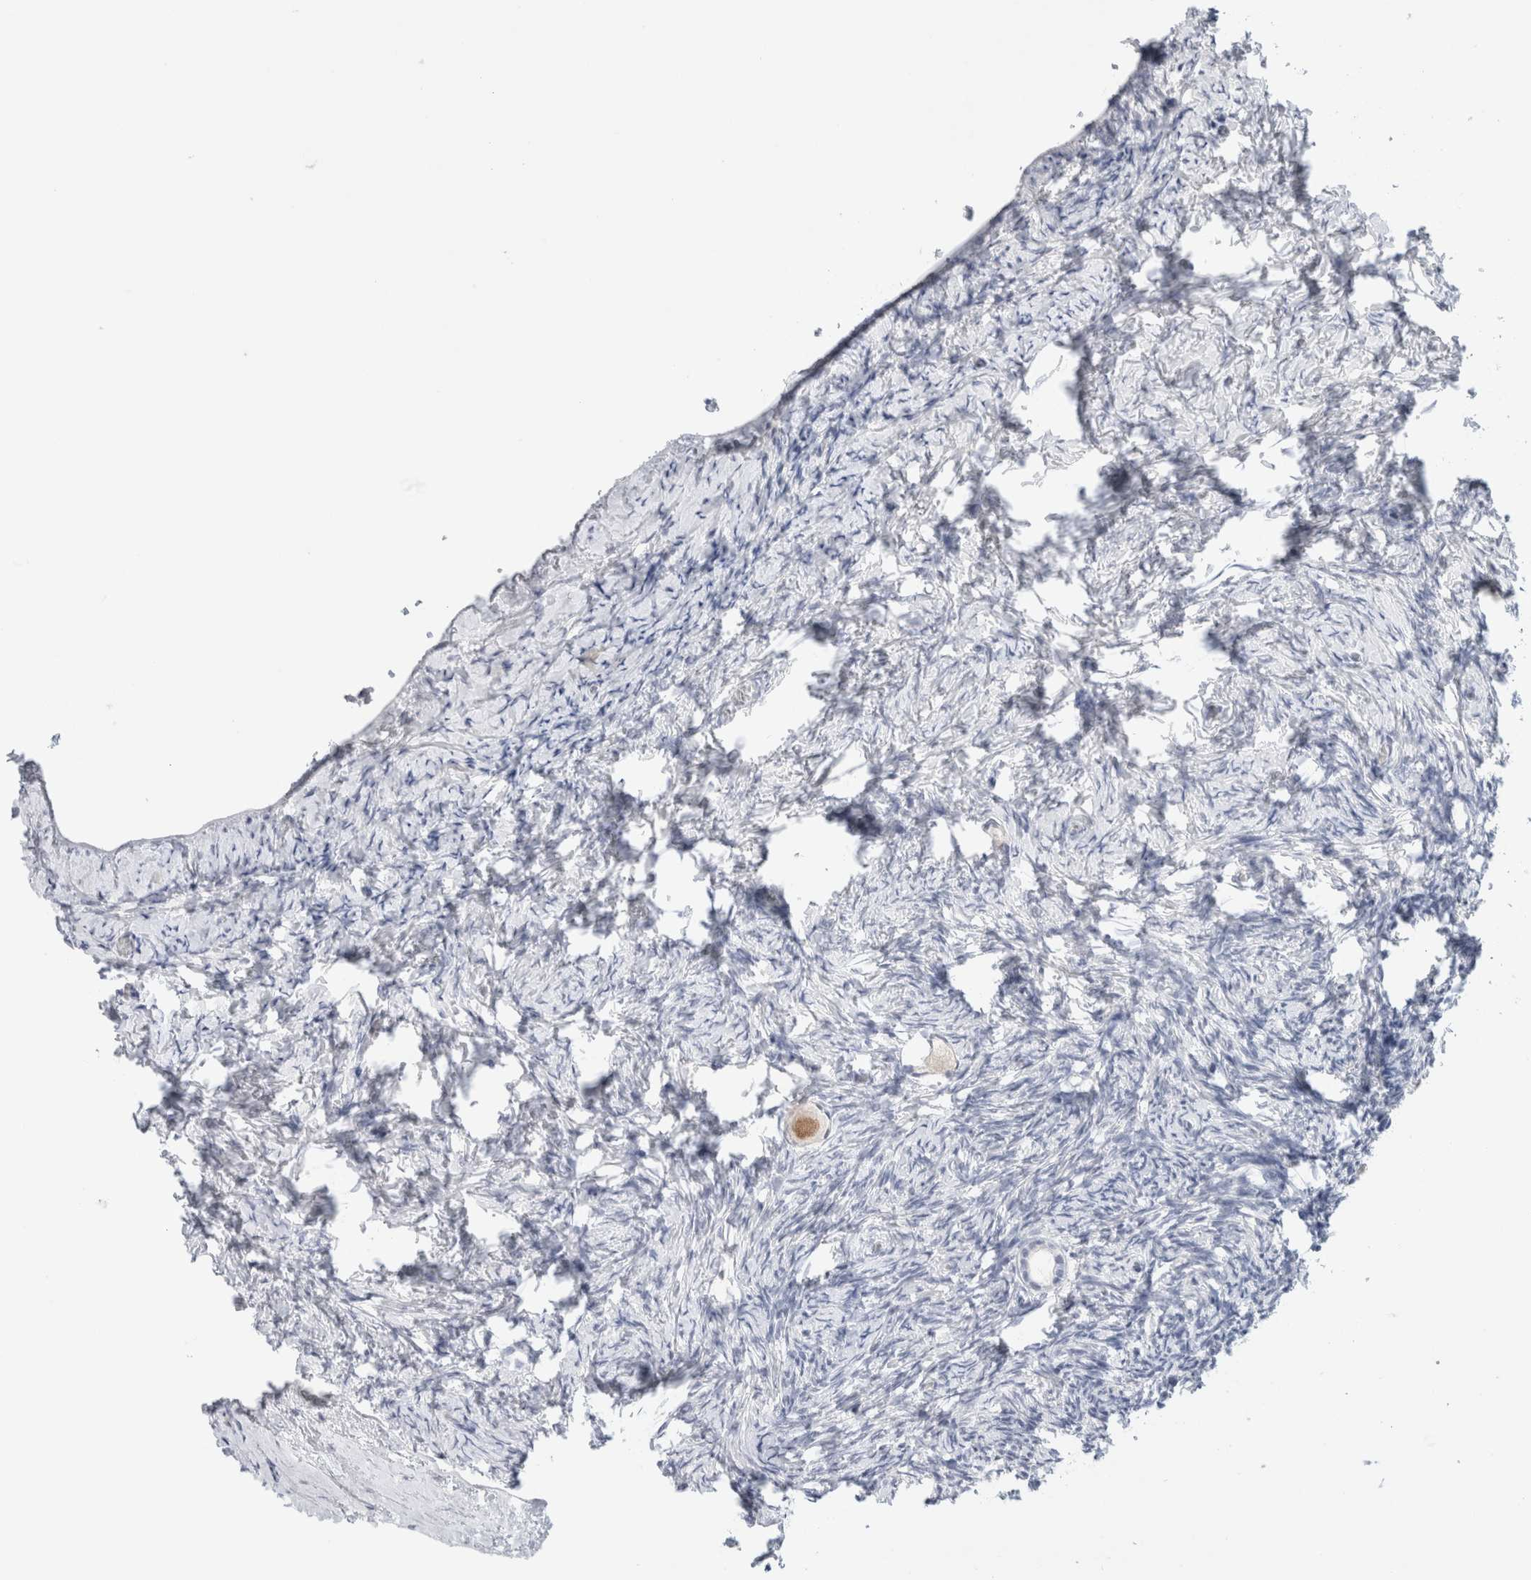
{"staining": {"intensity": "moderate", "quantity": ">75%", "location": "nuclear"}, "tissue": "ovary", "cell_type": "Follicle cells", "image_type": "normal", "snomed": [{"axis": "morphology", "description": "Normal tissue, NOS"}, {"axis": "topography", "description": "Ovary"}], "caption": "Follicle cells show medium levels of moderate nuclear expression in approximately >75% of cells in unremarkable ovary. (DAB (3,3'-diaminobenzidine) IHC with brightfield microscopy, high magnification).", "gene": "KNL1", "patient": {"sex": "female", "age": 27}}